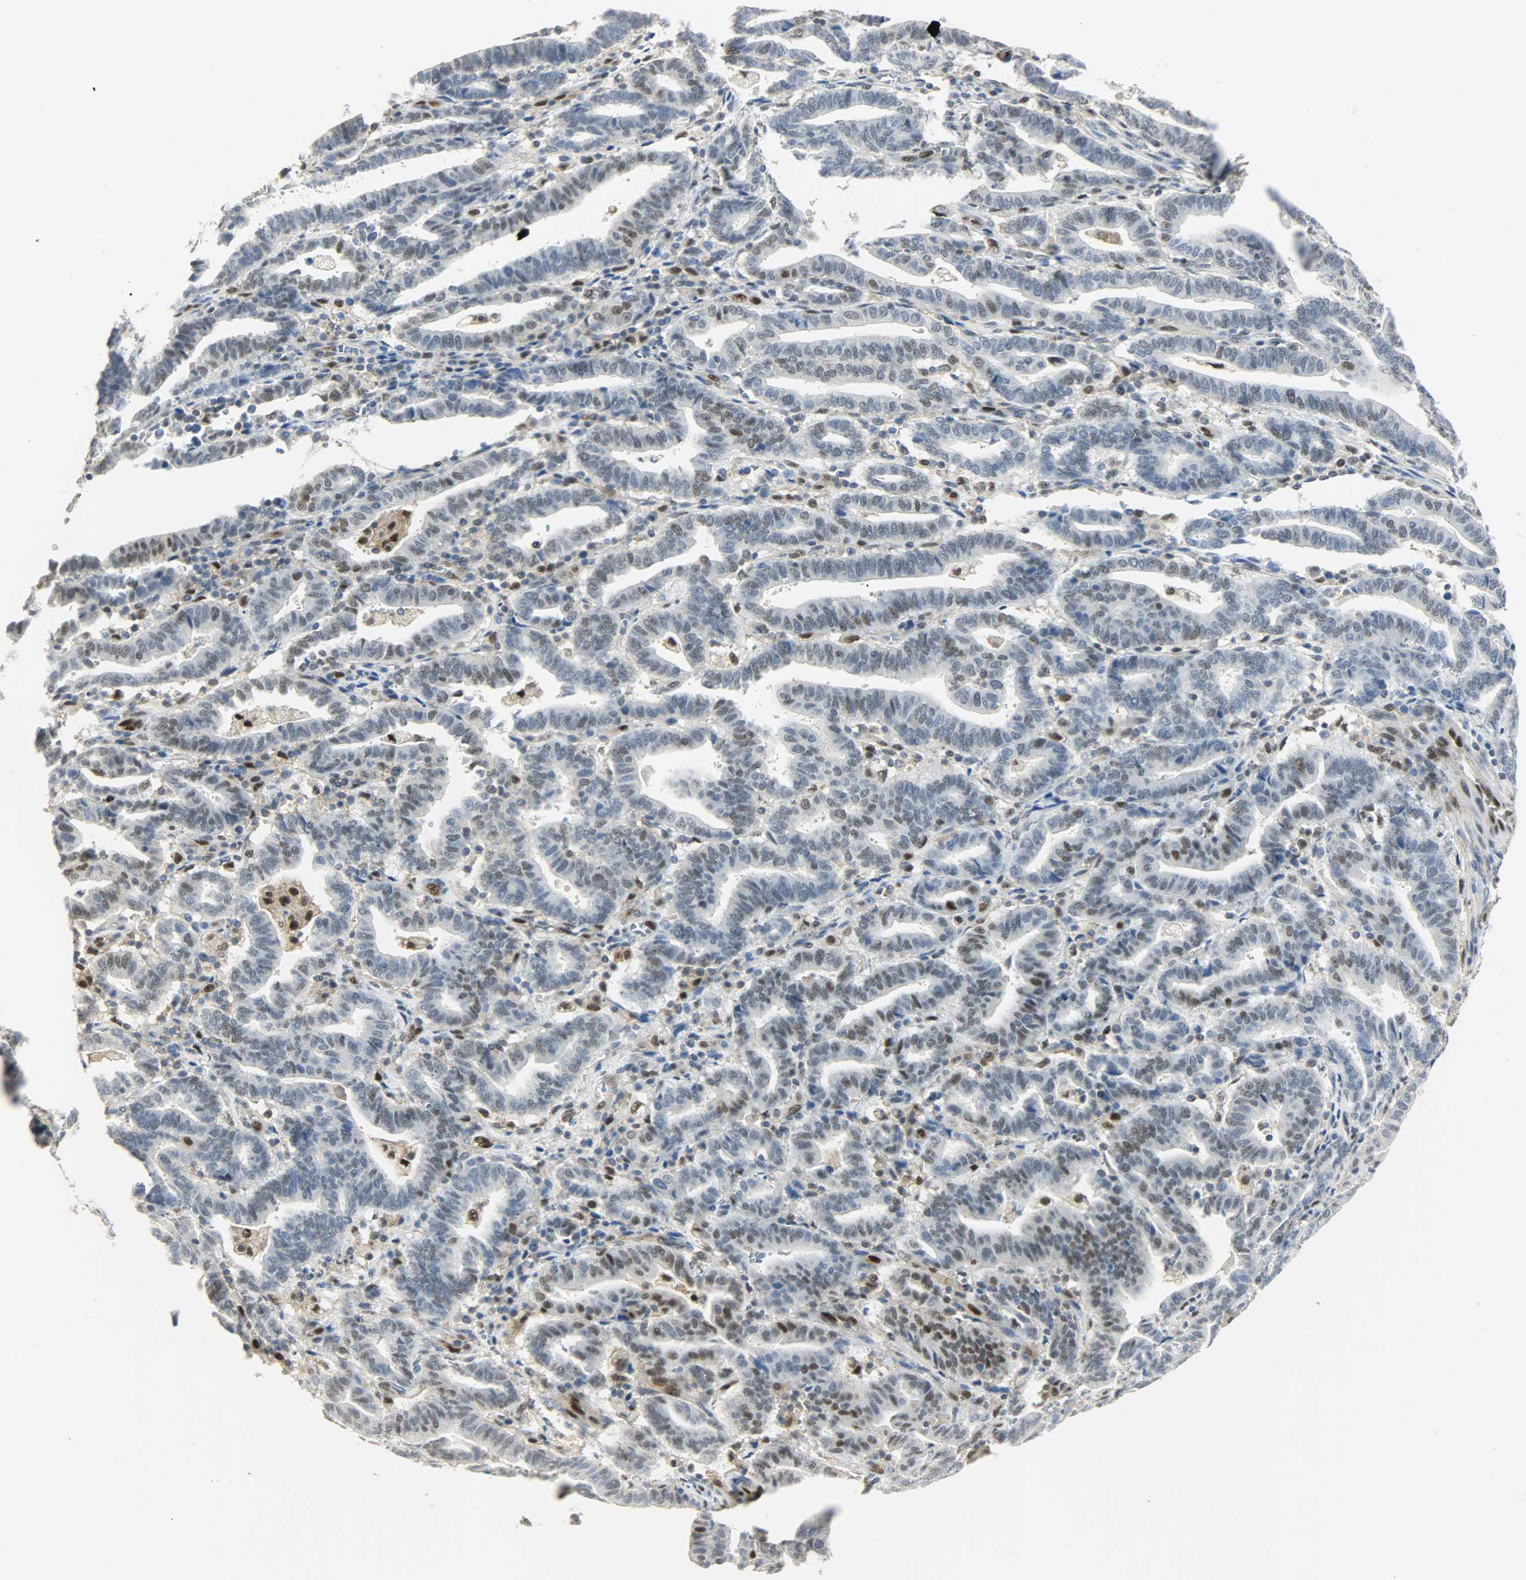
{"staining": {"intensity": "moderate", "quantity": "25%-75%", "location": "nuclear"}, "tissue": "endometrial cancer", "cell_type": "Tumor cells", "image_type": "cancer", "snomed": [{"axis": "morphology", "description": "Adenocarcinoma, NOS"}, {"axis": "topography", "description": "Uterus"}], "caption": "Protein expression analysis of endometrial cancer reveals moderate nuclear expression in approximately 25%-75% of tumor cells.", "gene": "NPEPL1", "patient": {"sex": "female", "age": 83}}